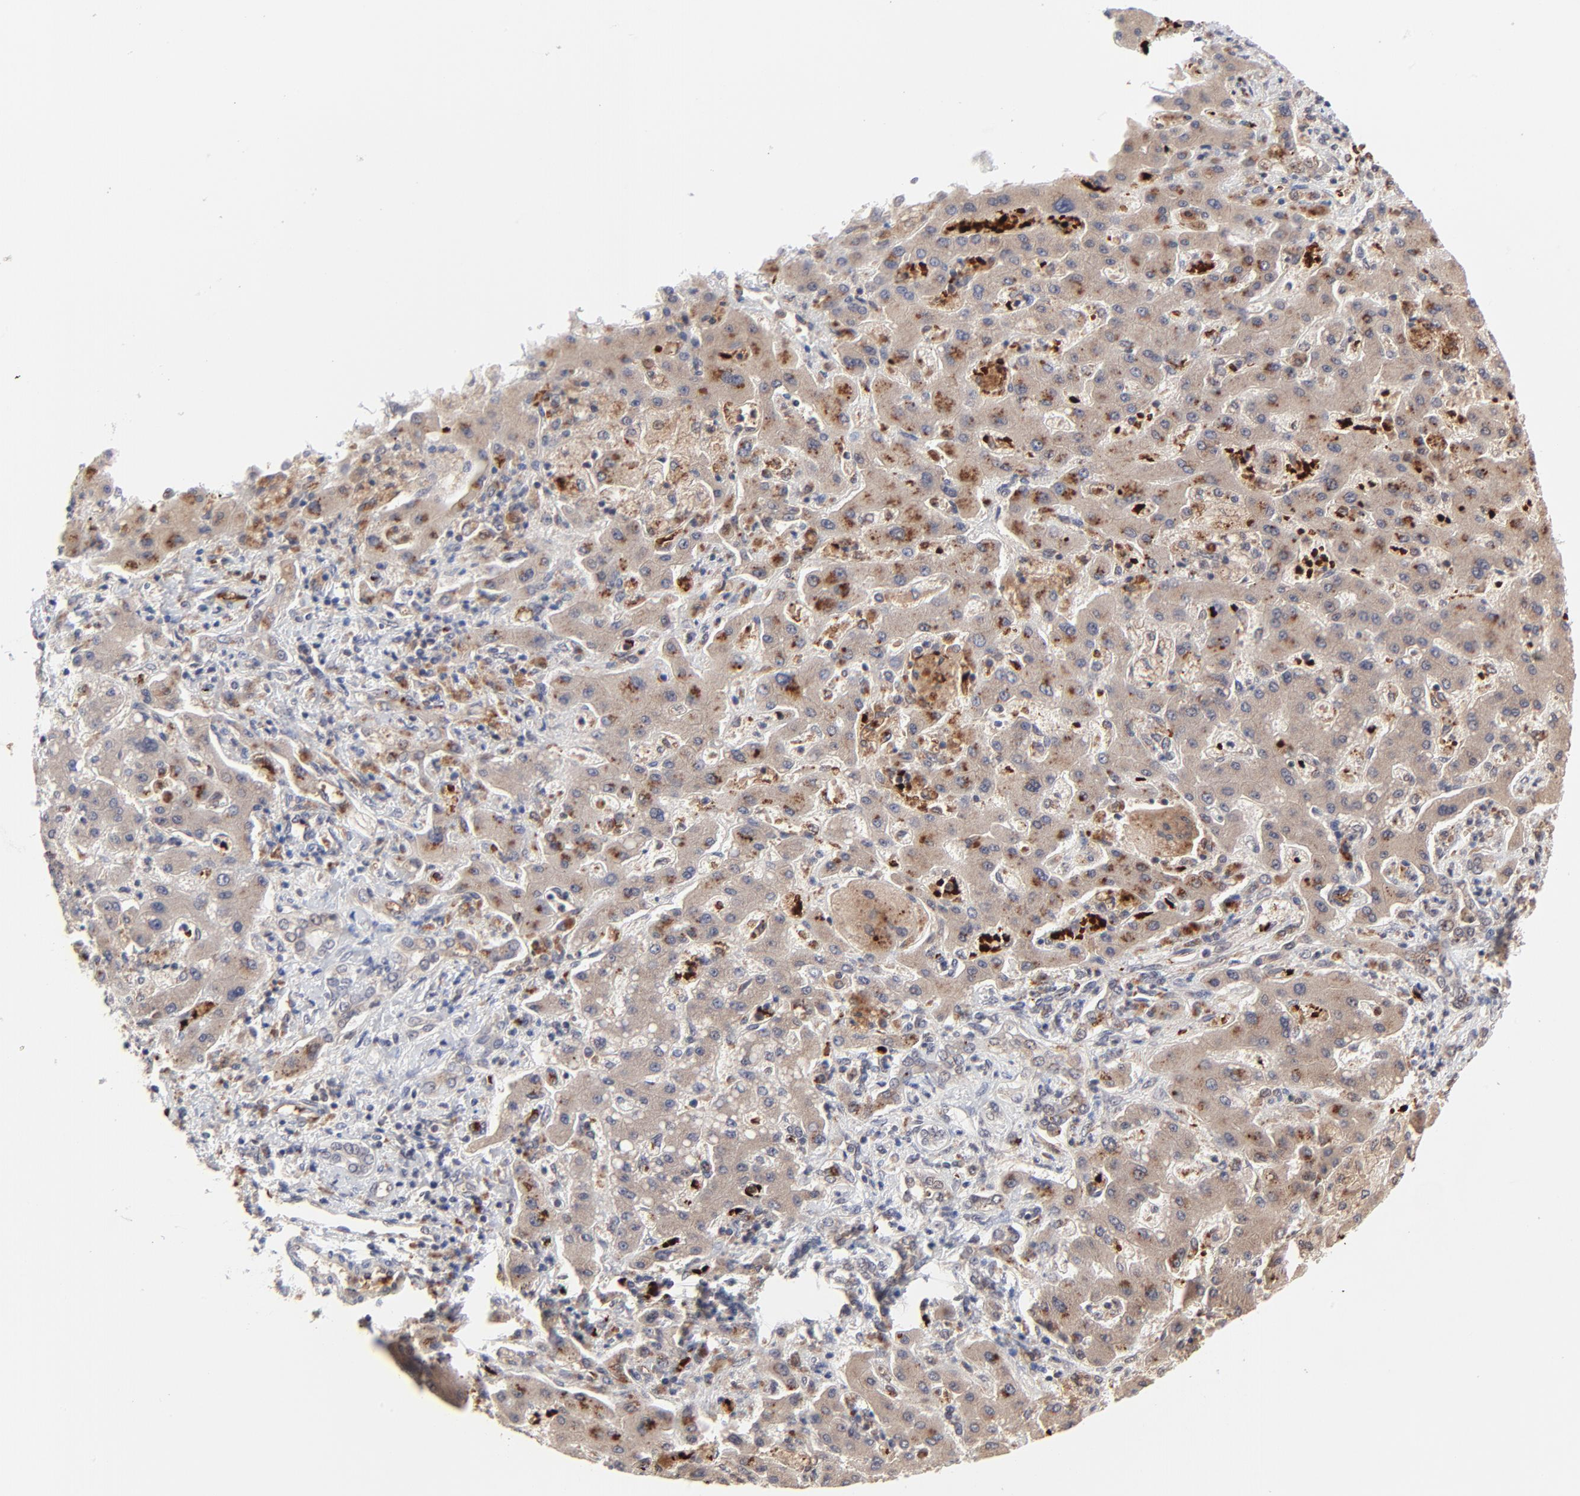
{"staining": {"intensity": "weak", "quantity": ">75%", "location": "cytoplasmic/membranous"}, "tissue": "liver cancer", "cell_type": "Tumor cells", "image_type": "cancer", "snomed": [{"axis": "morphology", "description": "Cholangiocarcinoma"}, {"axis": "topography", "description": "Liver"}], "caption": "A high-resolution histopathology image shows immunohistochemistry staining of liver cancer (cholangiocarcinoma), which exhibits weak cytoplasmic/membranous expression in about >75% of tumor cells. Using DAB (3,3'-diaminobenzidine) (brown) and hematoxylin (blue) stains, captured at high magnification using brightfield microscopy.", "gene": "CASP10", "patient": {"sex": "male", "age": 50}}